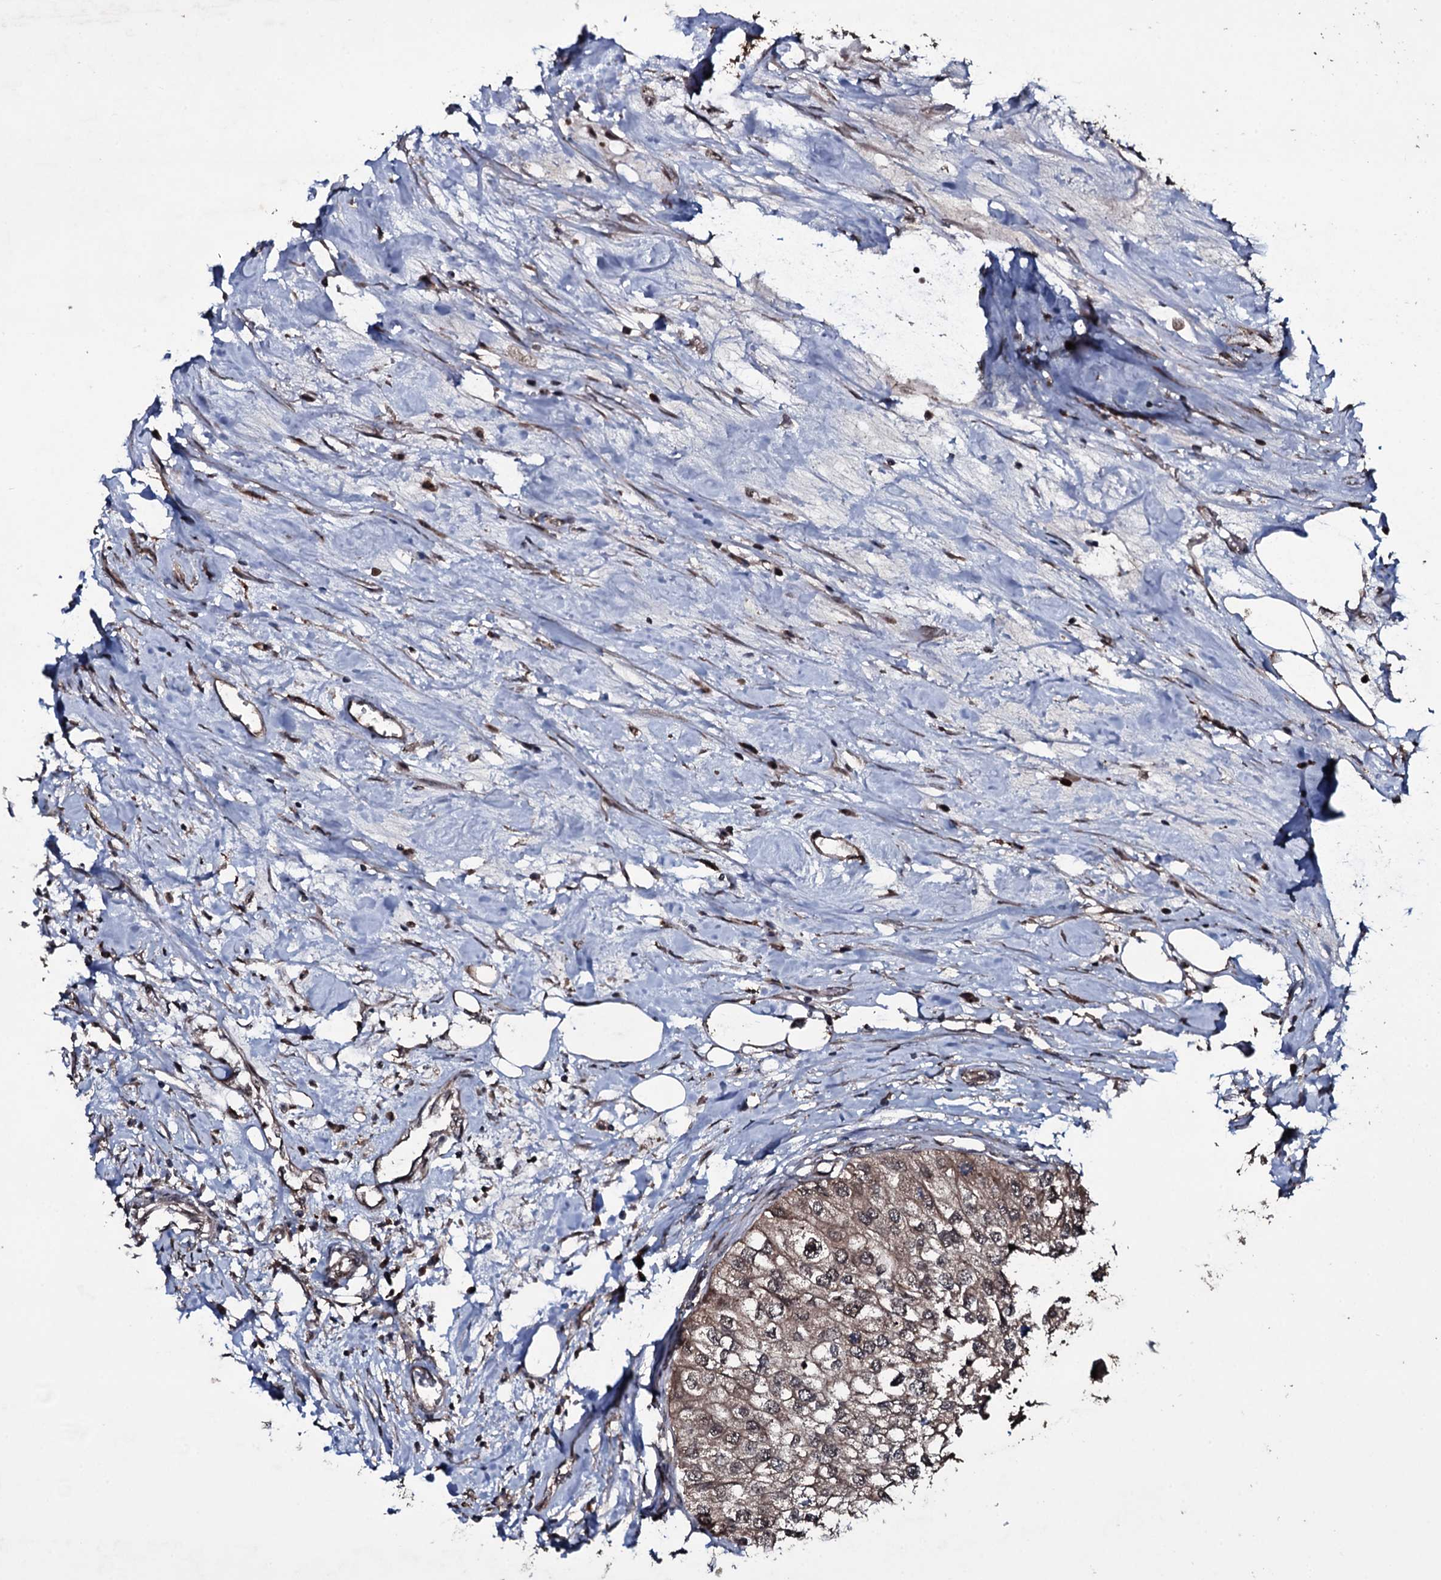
{"staining": {"intensity": "moderate", "quantity": ">75%", "location": "cytoplasmic/membranous"}, "tissue": "urothelial cancer", "cell_type": "Tumor cells", "image_type": "cancer", "snomed": [{"axis": "morphology", "description": "Urothelial carcinoma, High grade"}, {"axis": "topography", "description": "Urinary bladder"}], "caption": "Immunohistochemistry staining of urothelial cancer, which displays medium levels of moderate cytoplasmic/membranous expression in approximately >75% of tumor cells indicating moderate cytoplasmic/membranous protein staining. The staining was performed using DAB (3,3'-diaminobenzidine) (brown) for protein detection and nuclei were counterstained in hematoxylin (blue).", "gene": "MRPS31", "patient": {"sex": "male", "age": 64}}